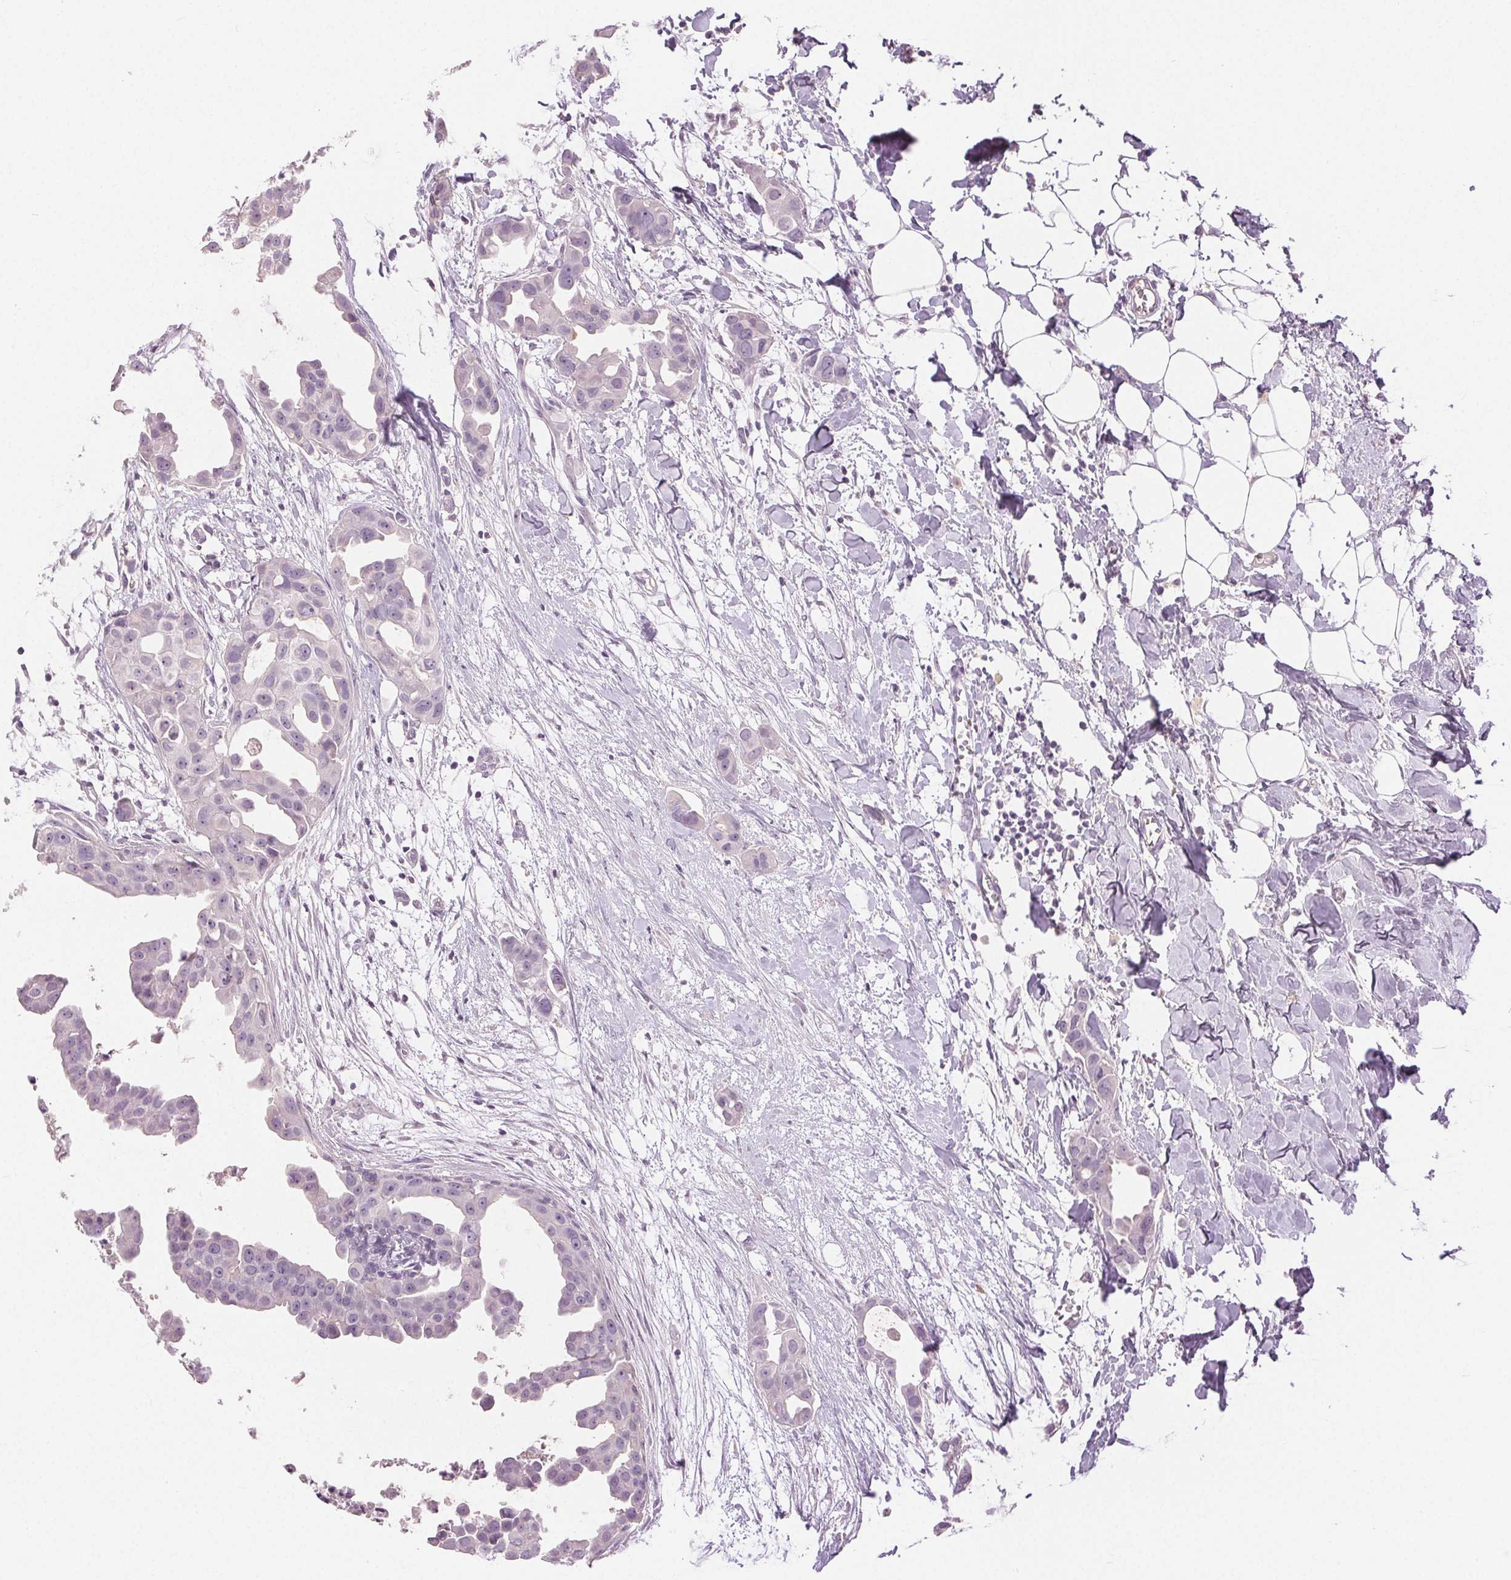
{"staining": {"intensity": "negative", "quantity": "none", "location": "none"}, "tissue": "breast cancer", "cell_type": "Tumor cells", "image_type": "cancer", "snomed": [{"axis": "morphology", "description": "Duct carcinoma"}, {"axis": "topography", "description": "Breast"}], "caption": "Immunohistochemical staining of breast cancer exhibits no significant positivity in tumor cells.", "gene": "DSG3", "patient": {"sex": "female", "age": 38}}